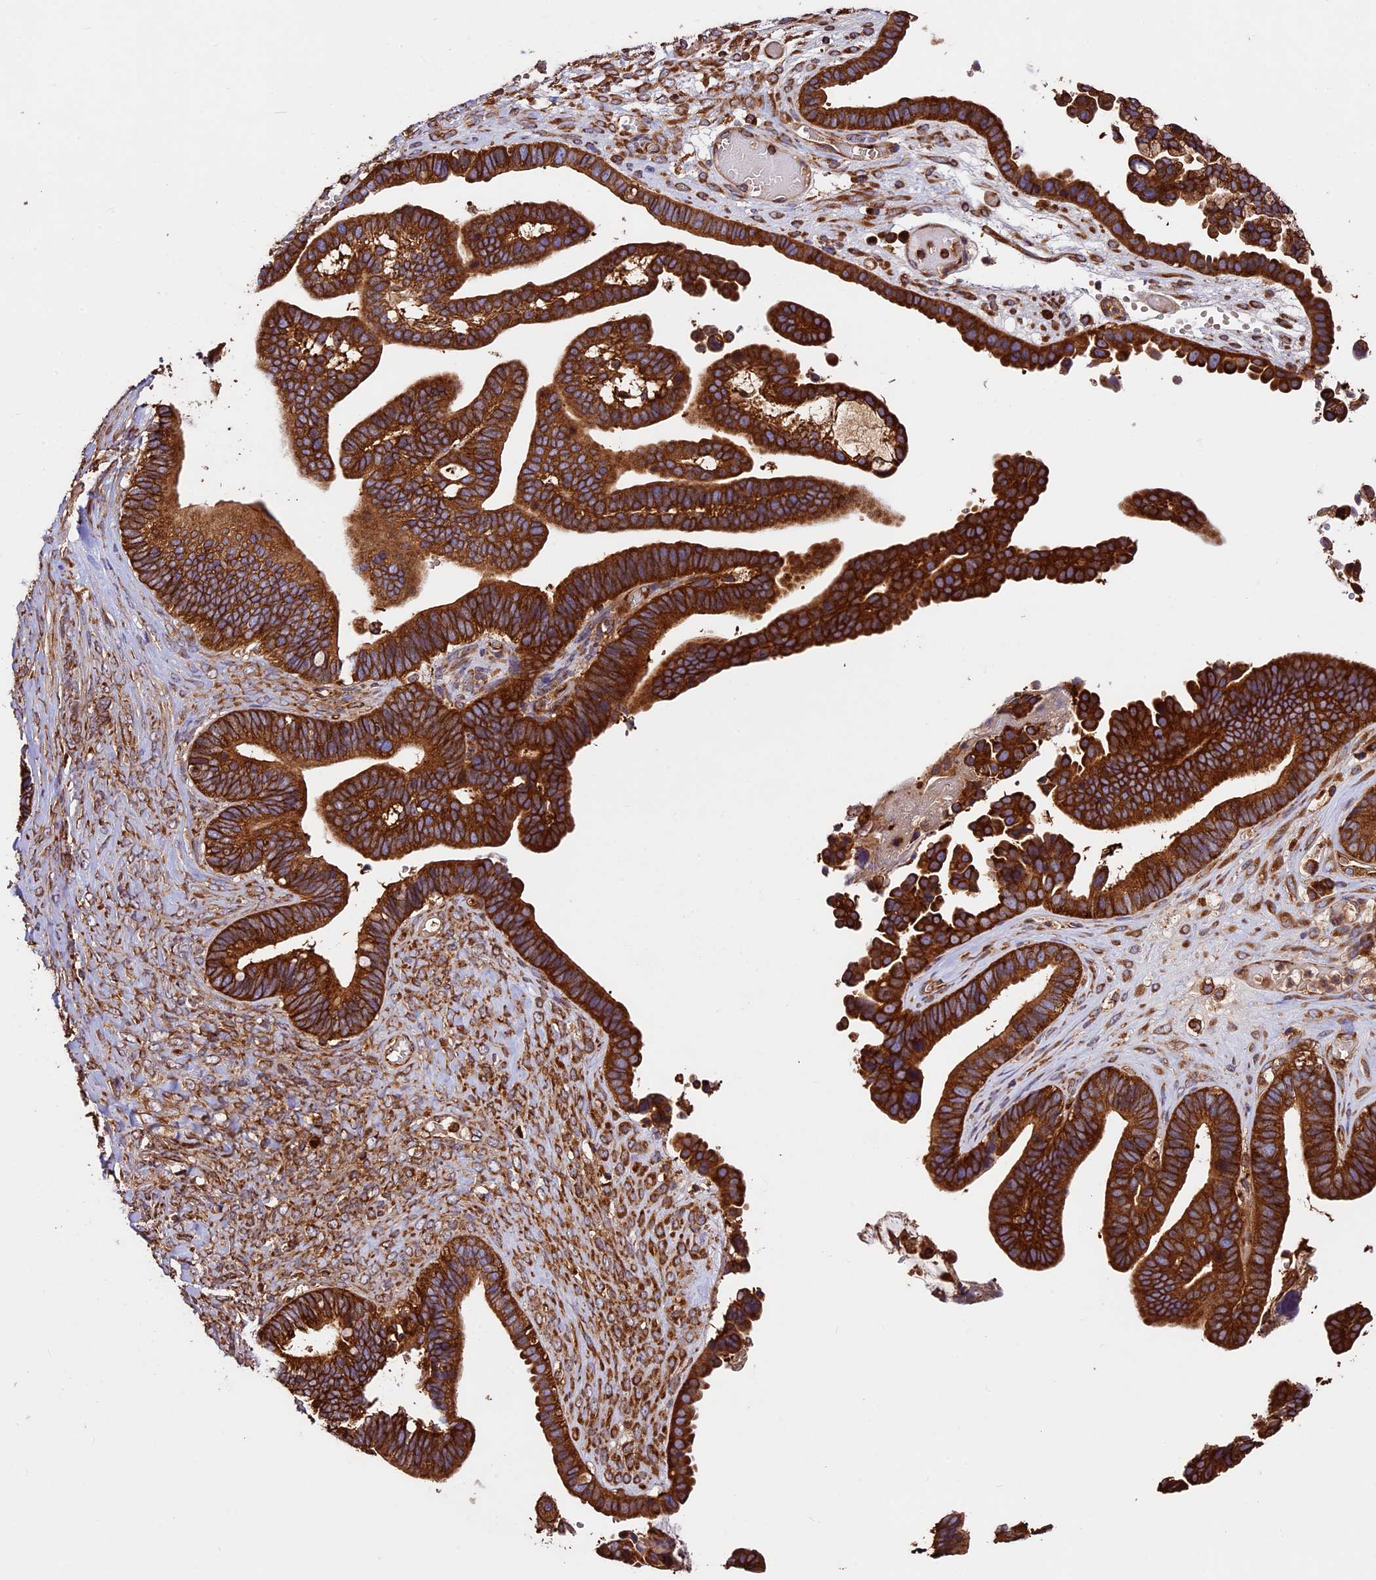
{"staining": {"intensity": "strong", "quantity": ">75%", "location": "cytoplasmic/membranous"}, "tissue": "ovarian cancer", "cell_type": "Tumor cells", "image_type": "cancer", "snomed": [{"axis": "morphology", "description": "Cystadenocarcinoma, serous, NOS"}, {"axis": "topography", "description": "Ovary"}], "caption": "IHC photomicrograph of human ovarian cancer (serous cystadenocarcinoma) stained for a protein (brown), which demonstrates high levels of strong cytoplasmic/membranous expression in about >75% of tumor cells.", "gene": "KARS1", "patient": {"sex": "female", "age": 56}}